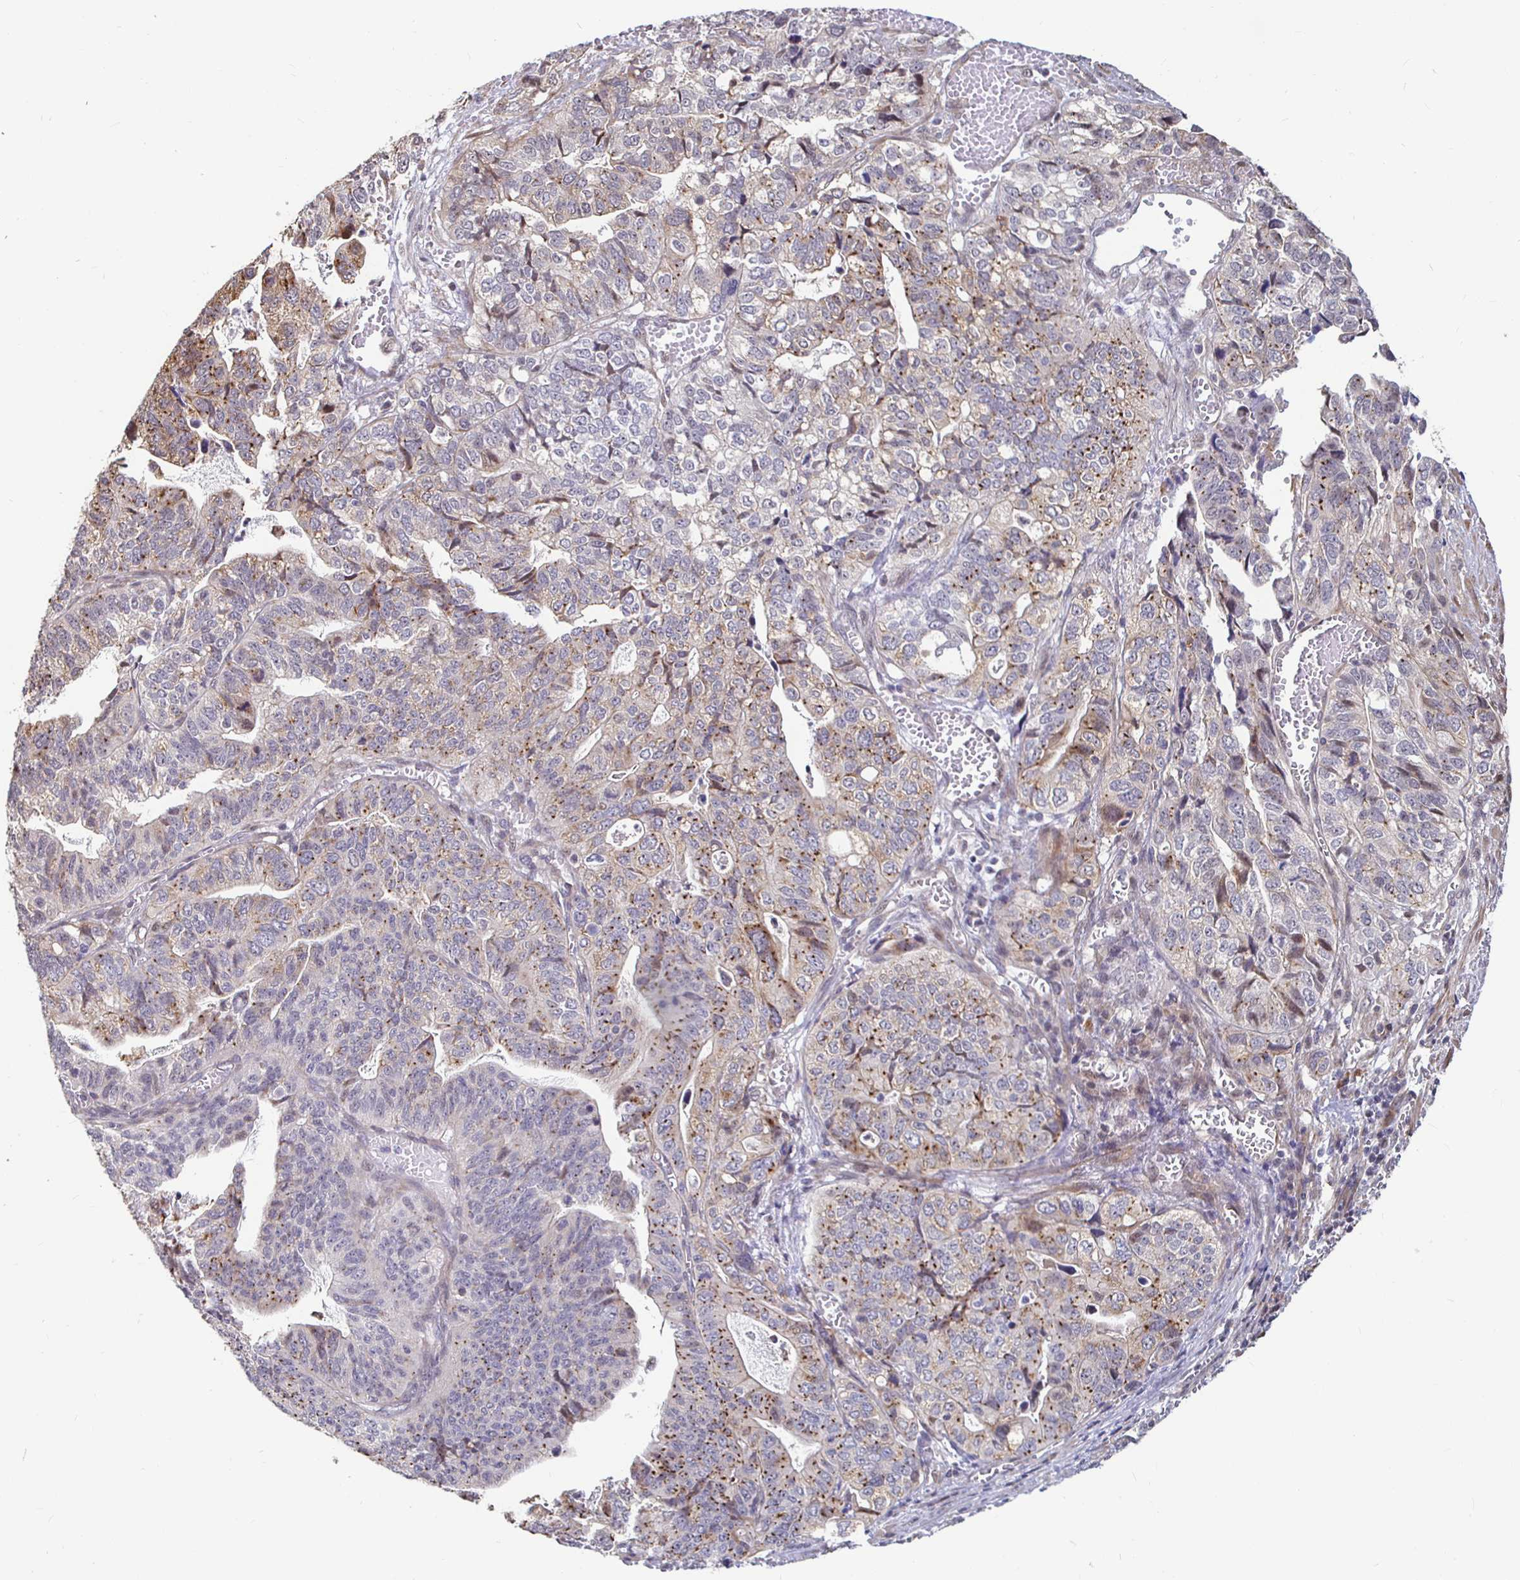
{"staining": {"intensity": "moderate", "quantity": "25%-75%", "location": "cytoplasmic/membranous"}, "tissue": "stomach cancer", "cell_type": "Tumor cells", "image_type": "cancer", "snomed": [{"axis": "morphology", "description": "Adenocarcinoma, NOS"}, {"axis": "topography", "description": "Stomach, upper"}], "caption": "Protein expression analysis of stomach adenocarcinoma displays moderate cytoplasmic/membranous positivity in approximately 25%-75% of tumor cells.", "gene": "CAPN11", "patient": {"sex": "female", "age": 67}}